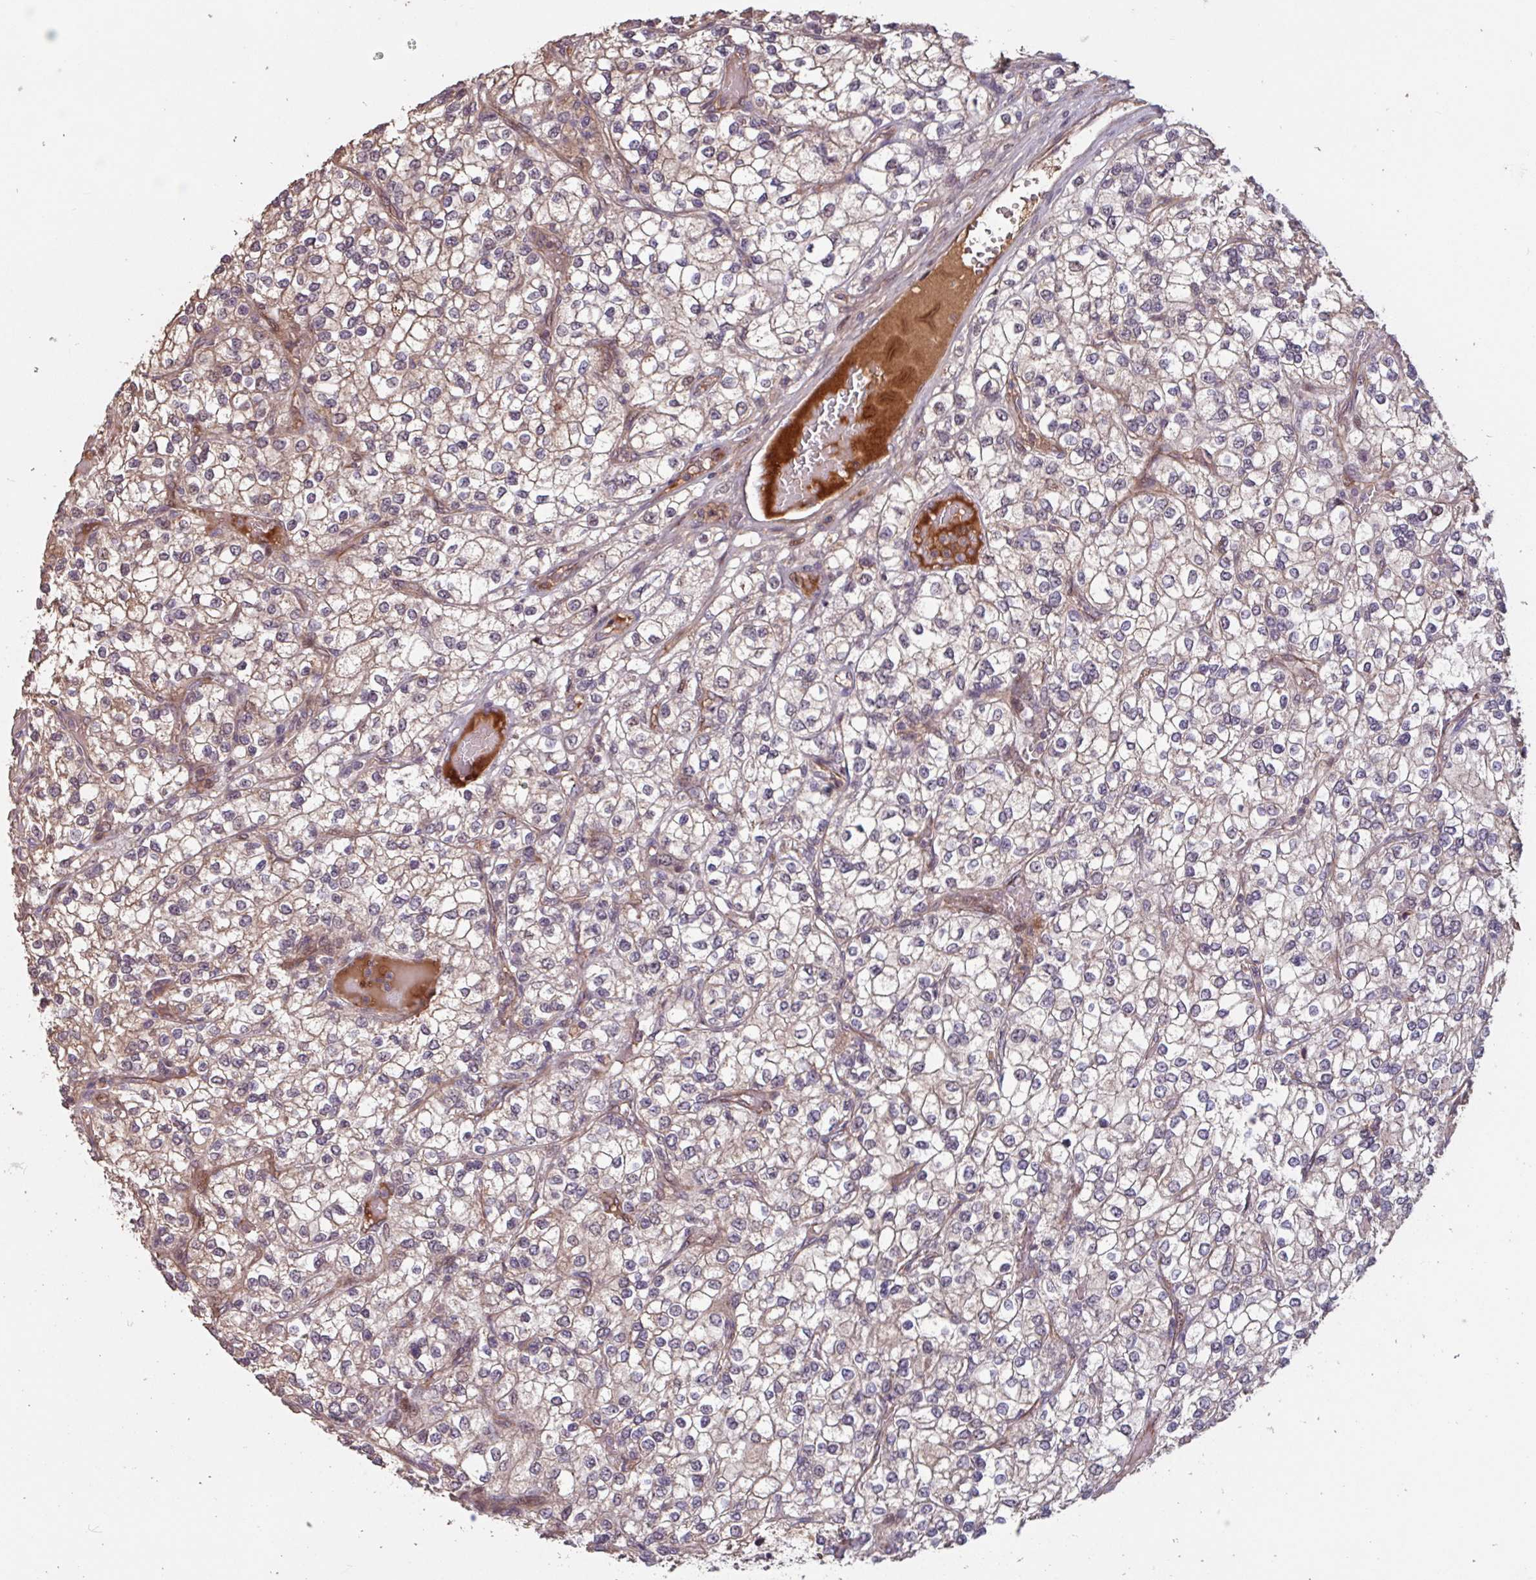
{"staining": {"intensity": "weak", "quantity": "25%-75%", "location": "cytoplasmic/membranous"}, "tissue": "renal cancer", "cell_type": "Tumor cells", "image_type": "cancer", "snomed": [{"axis": "morphology", "description": "Adenocarcinoma, NOS"}, {"axis": "topography", "description": "Kidney"}], "caption": "A brown stain shows weak cytoplasmic/membranous expression of a protein in renal adenocarcinoma tumor cells. (Stains: DAB (3,3'-diaminobenzidine) in brown, nuclei in blue, Microscopy: brightfield microscopy at high magnification).", "gene": "TMEM88", "patient": {"sex": "male", "age": 80}}